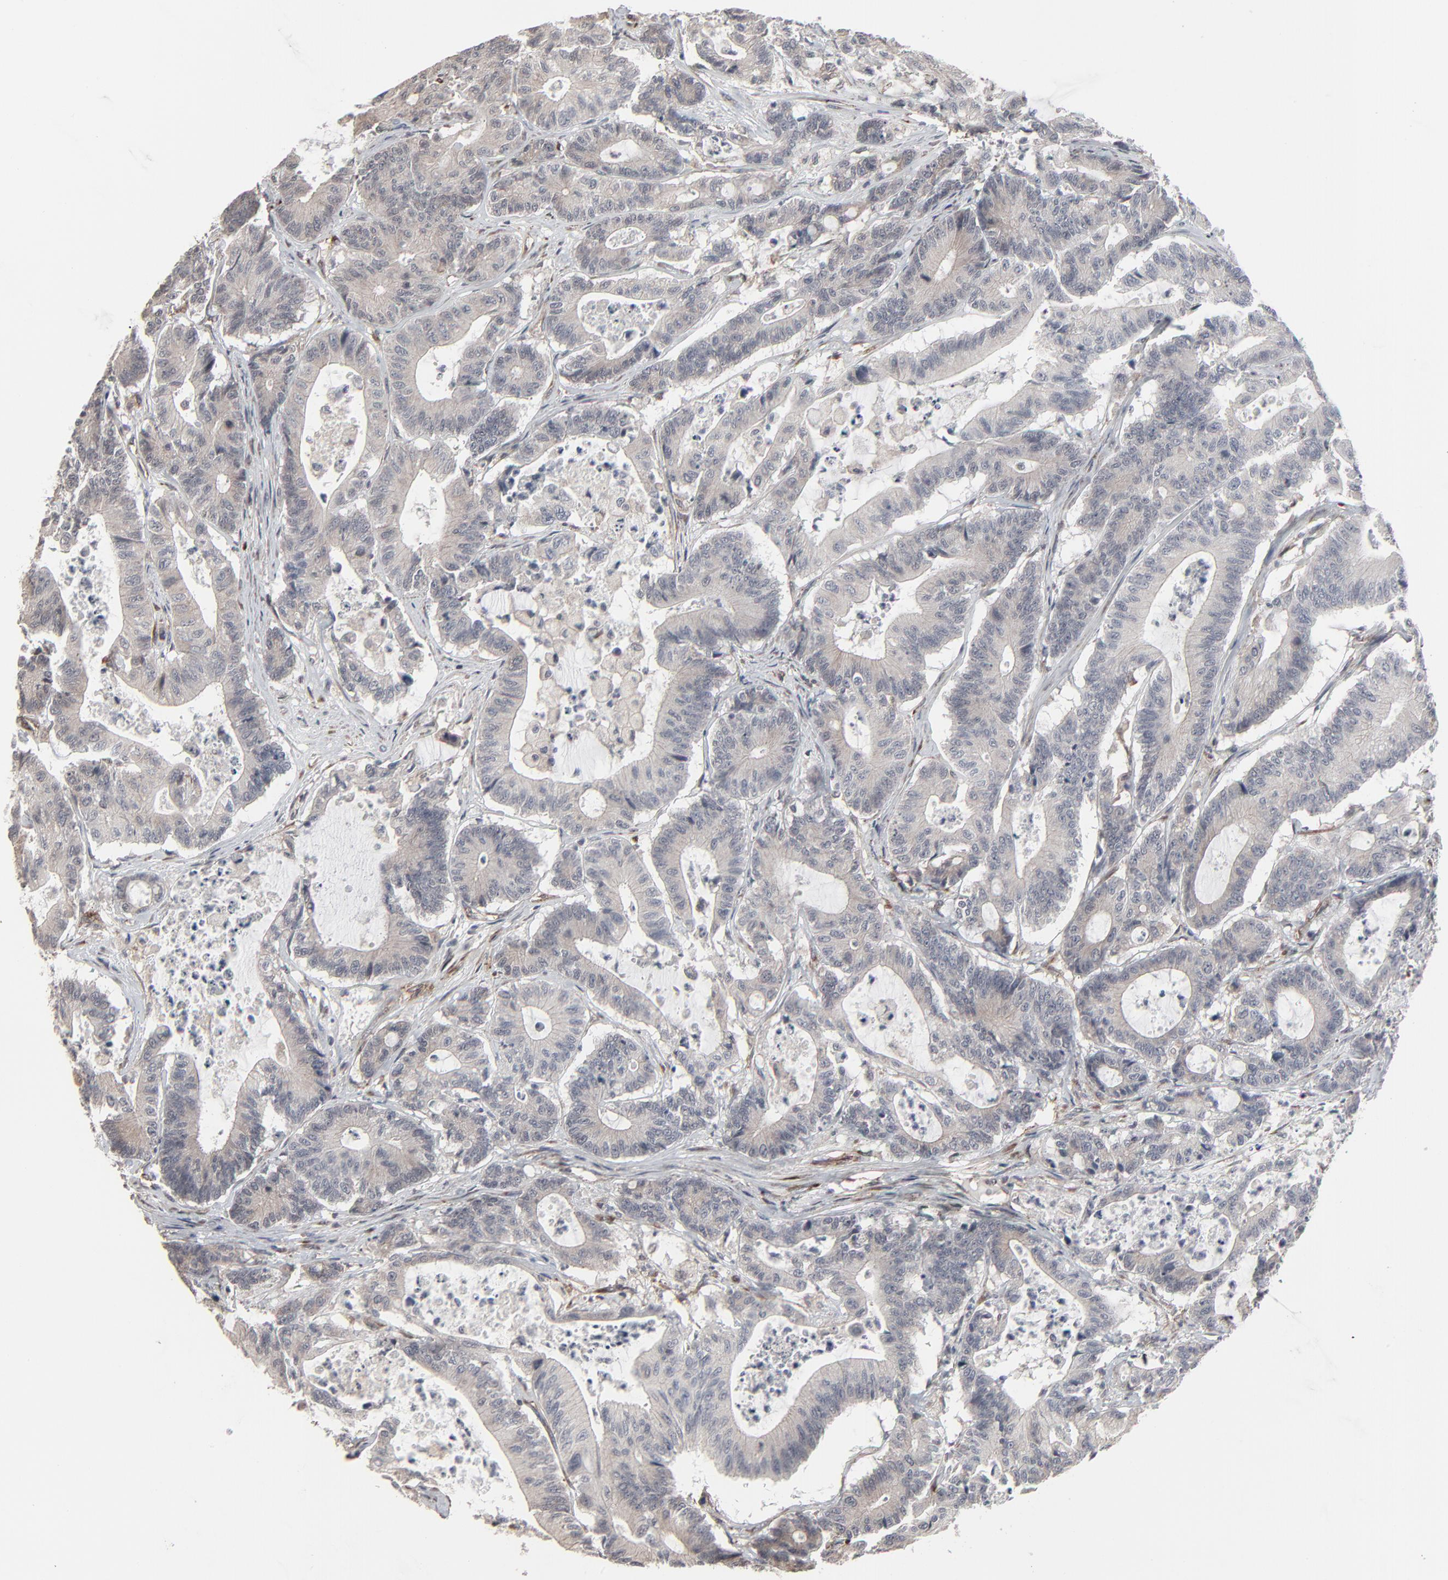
{"staining": {"intensity": "weak", "quantity": ">75%", "location": "cytoplasmic/membranous"}, "tissue": "colorectal cancer", "cell_type": "Tumor cells", "image_type": "cancer", "snomed": [{"axis": "morphology", "description": "Adenocarcinoma, NOS"}, {"axis": "topography", "description": "Colon"}], "caption": "Colorectal cancer (adenocarcinoma) tissue exhibits weak cytoplasmic/membranous staining in about >75% of tumor cells, visualized by immunohistochemistry.", "gene": "CTNND1", "patient": {"sex": "female", "age": 84}}